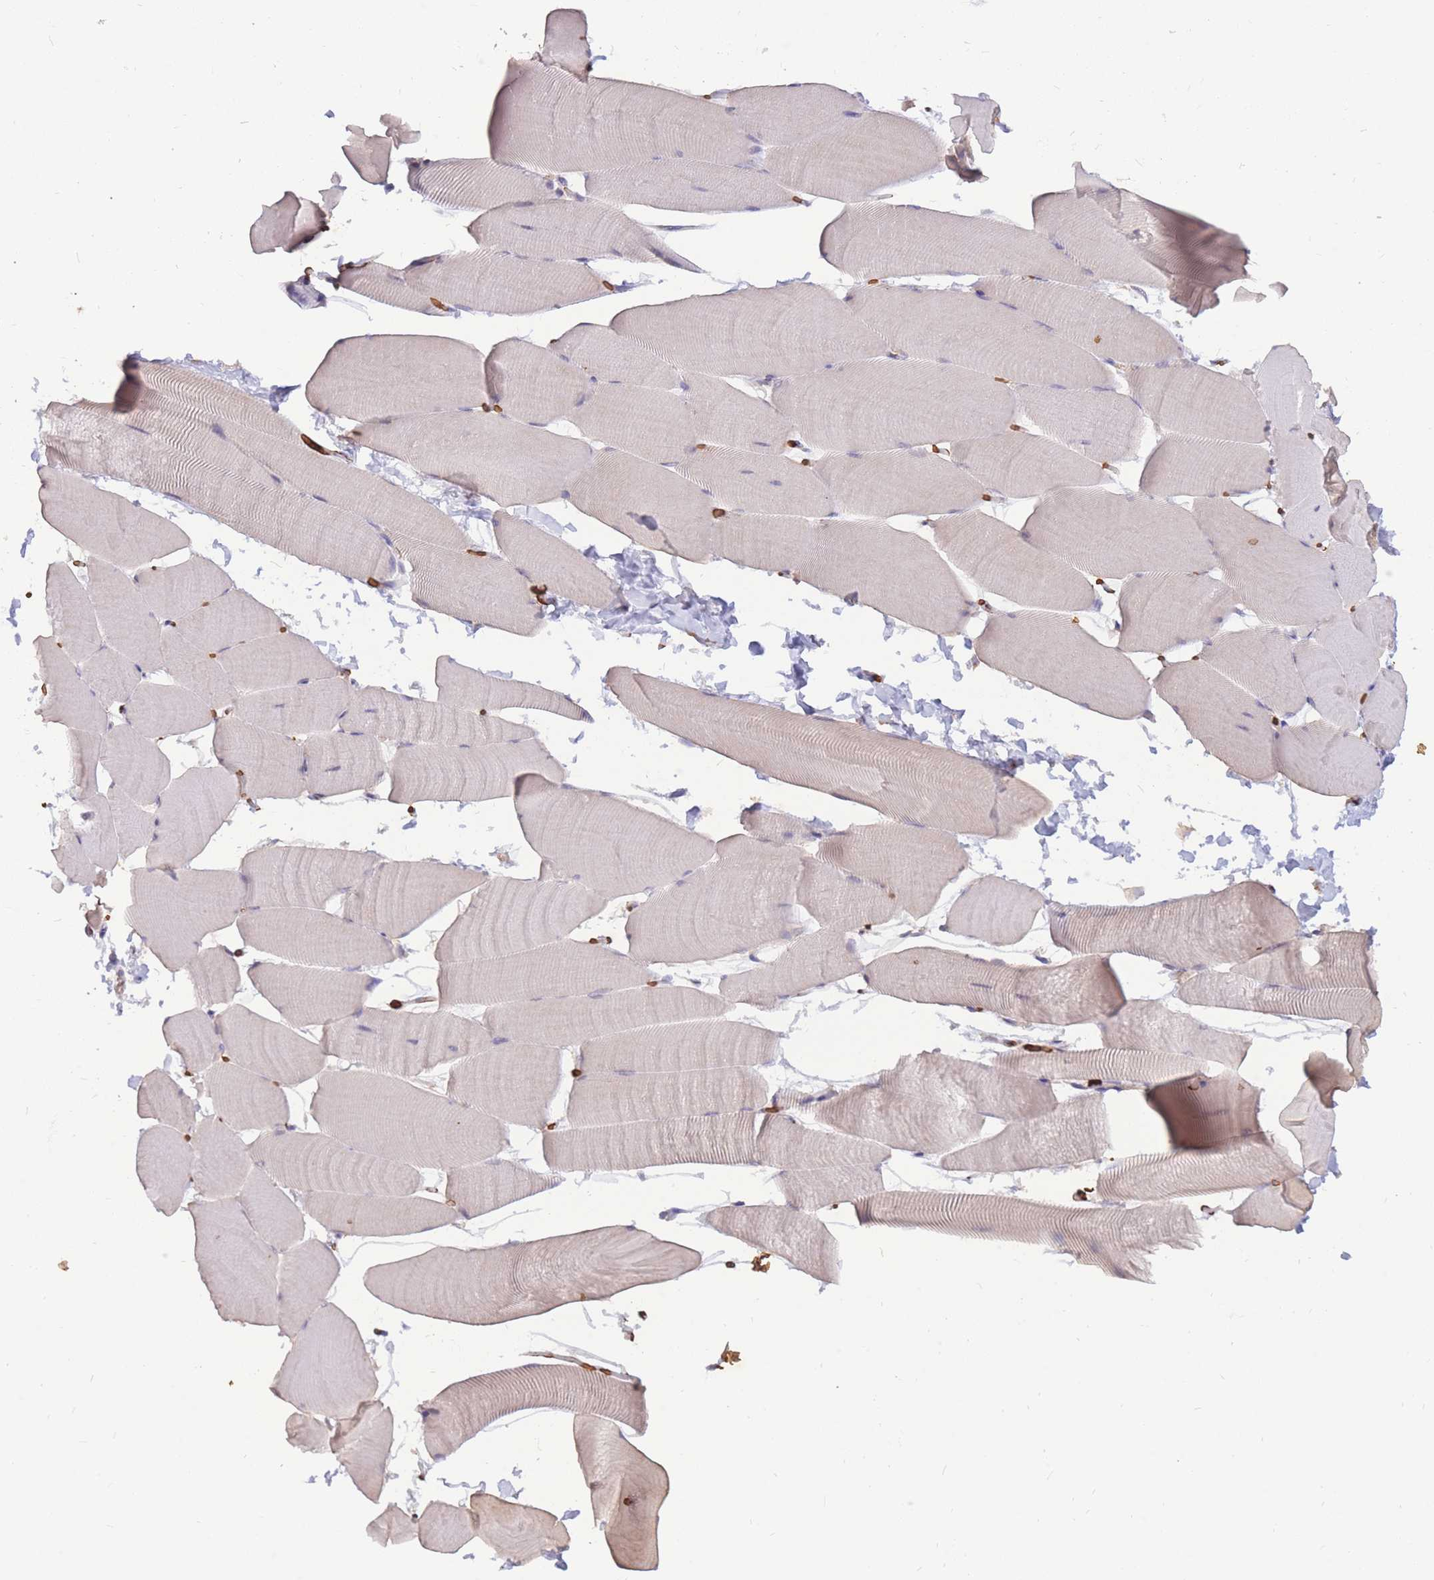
{"staining": {"intensity": "moderate", "quantity": "<25%", "location": "cytoplasmic/membranous"}, "tissue": "skeletal muscle", "cell_type": "Myocytes", "image_type": "normal", "snomed": [{"axis": "morphology", "description": "Normal tissue, NOS"}, {"axis": "topography", "description": "Skeletal muscle"}], "caption": "A photomicrograph of skeletal muscle stained for a protein reveals moderate cytoplasmic/membranous brown staining in myocytes. Ihc stains the protein in brown and the nuclei are stained blue.", "gene": "ATP10D", "patient": {"sex": "male", "age": 25}}